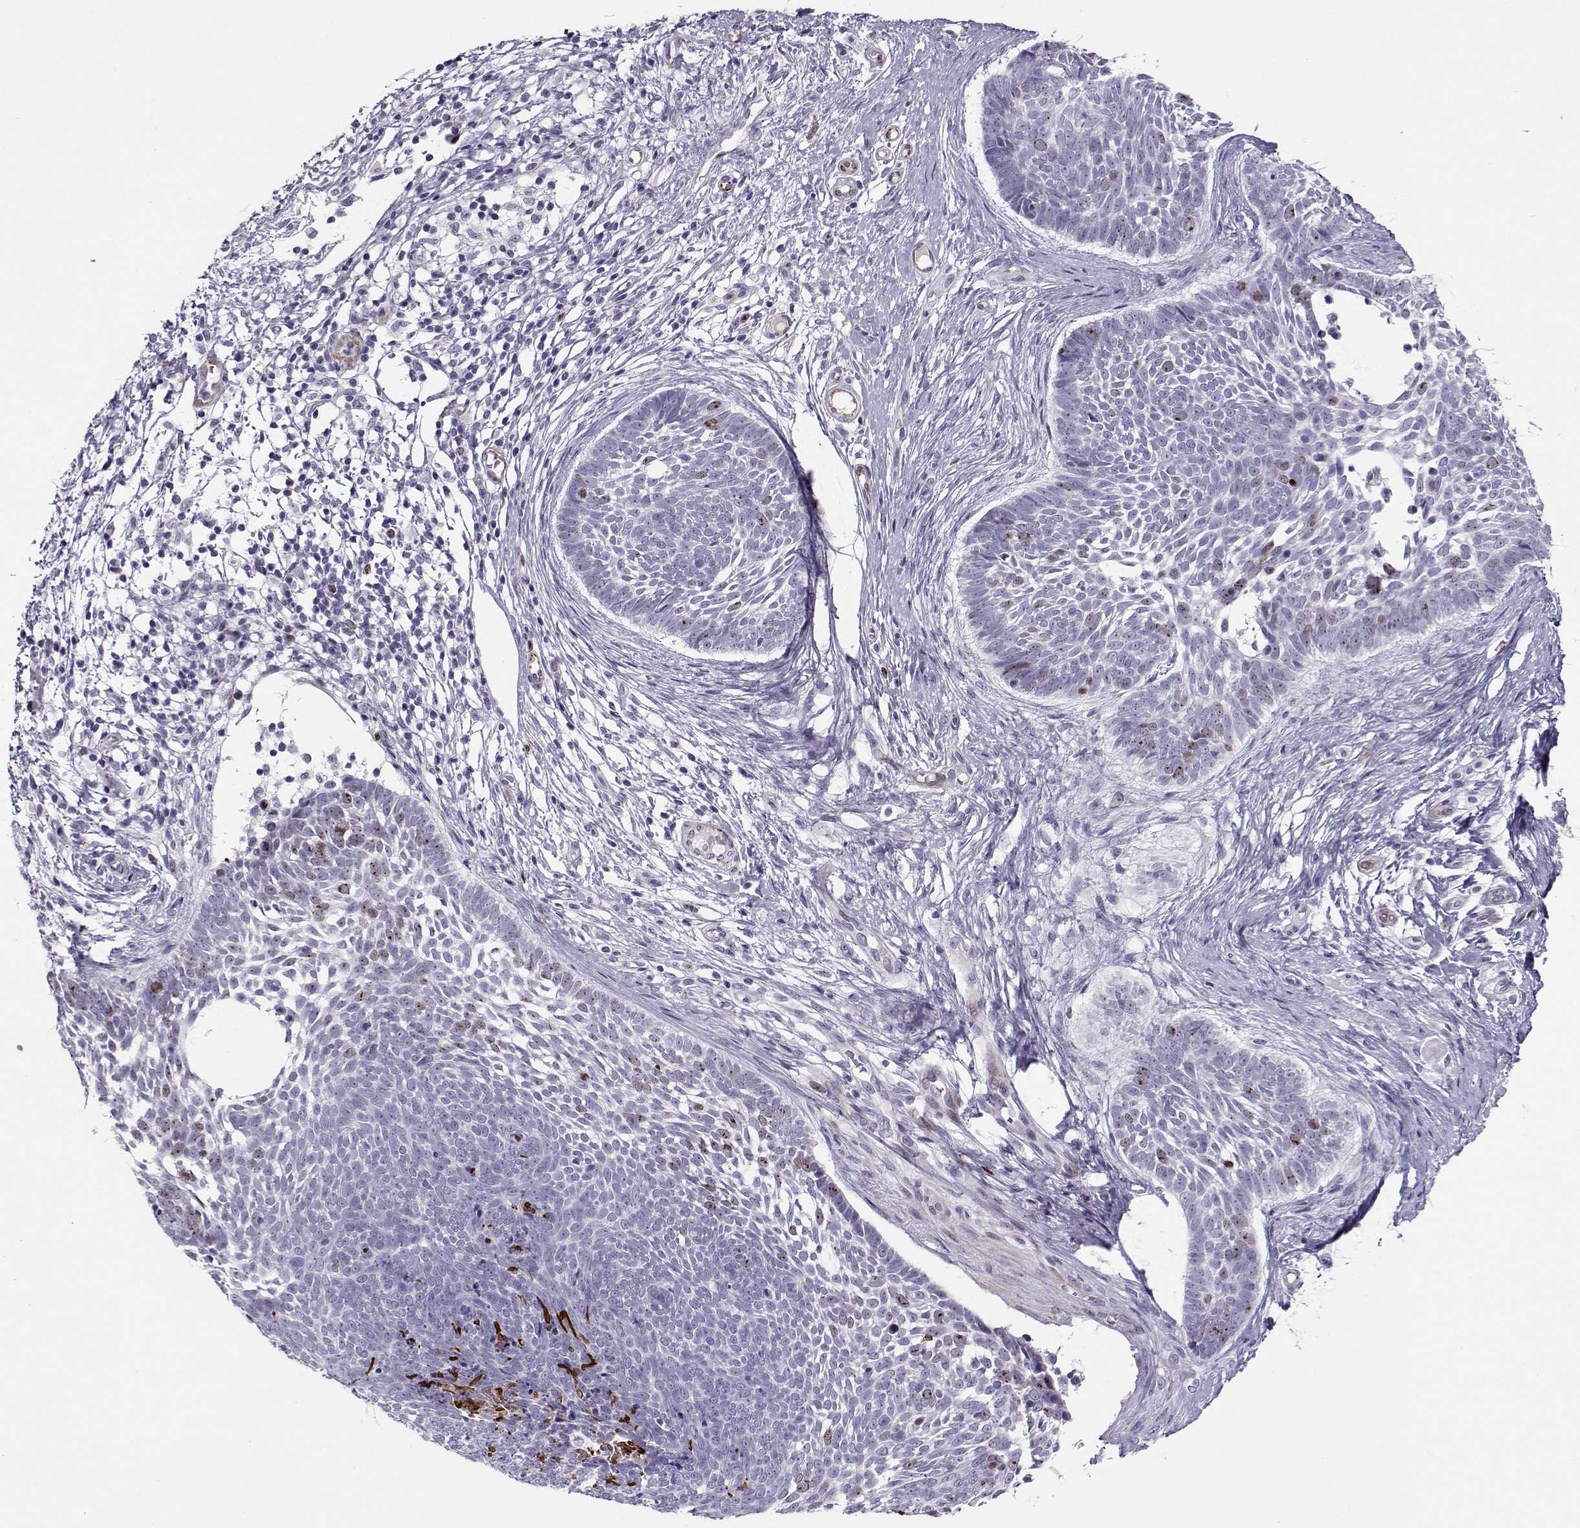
{"staining": {"intensity": "weak", "quantity": "<25%", "location": "nuclear"}, "tissue": "skin cancer", "cell_type": "Tumor cells", "image_type": "cancer", "snomed": [{"axis": "morphology", "description": "Basal cell carcinoma"}, {"axis": "topography", "description": "Skin"}], "caption": "The histopathology image demonstrates no staining of tumor cells in skin basal cell carcinoma.", "gene": "NPW", "patient": {"sex": "male", "age": 85}}